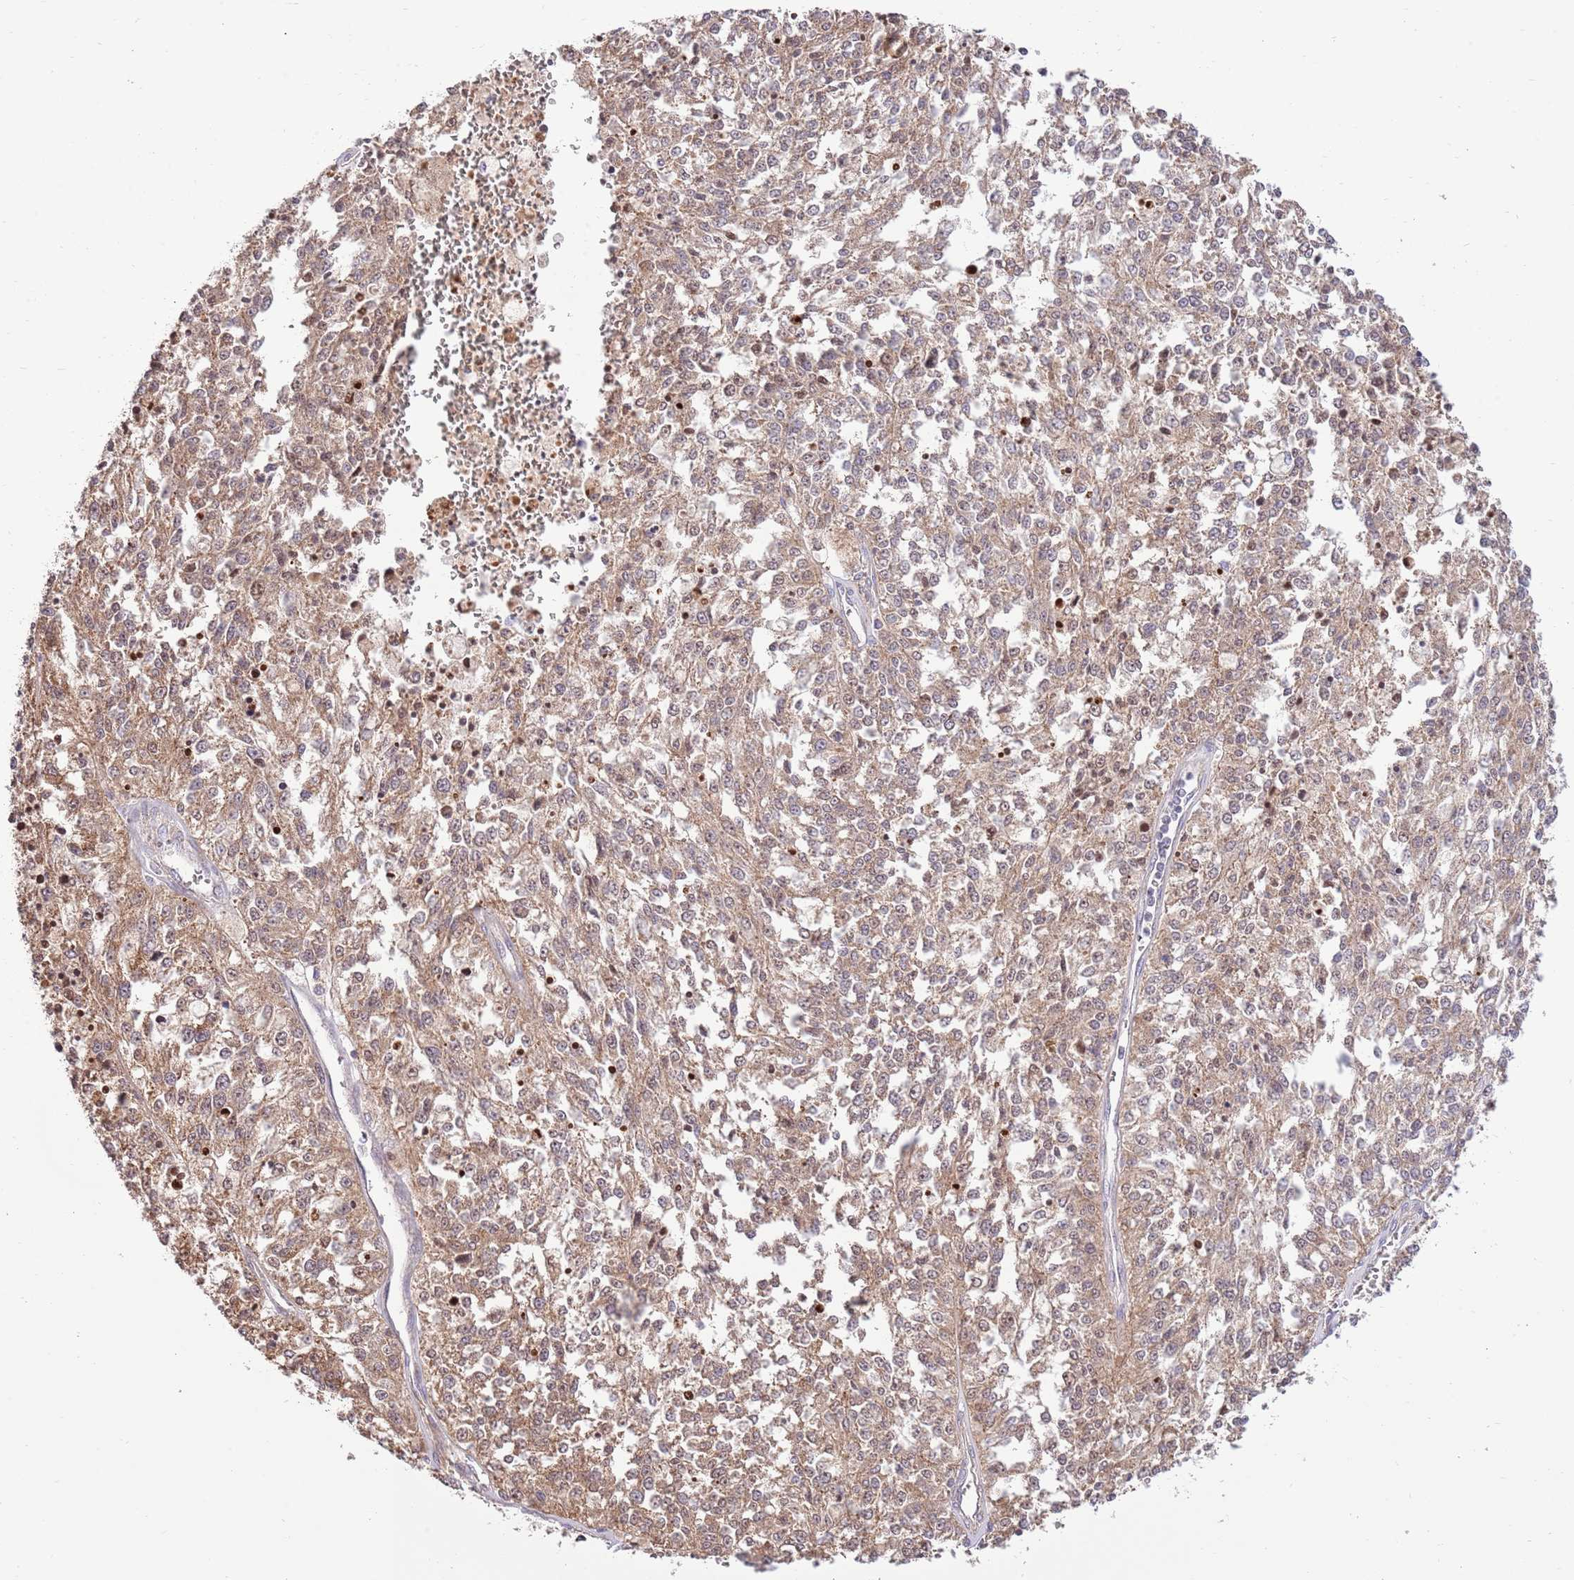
{"staining": {"intensity": "moderate", "quantity": ">75%", "location": "cytoplasmic/membranous"}, "tissue": "melanoma", "cell_type": "Tumor cells", "image_type": "cancer", "snomed": [{"axis": "morphology", "description": "Malignant melanoma, NOS"}, {"axis": "topography", "description": "Skin"}], "caption": "DAB (3,3'-diaminobenzidine) immunohistochemical staining of human malignant melanoma shows moderate cytoplasmic/membranous protein expression in about >75% of tumor cells. The protein of interest is shown in brown color, while the nuclei are stained blue.", "gene": "ARL2BP", "patient": {"sex": "female", "age": 64}}